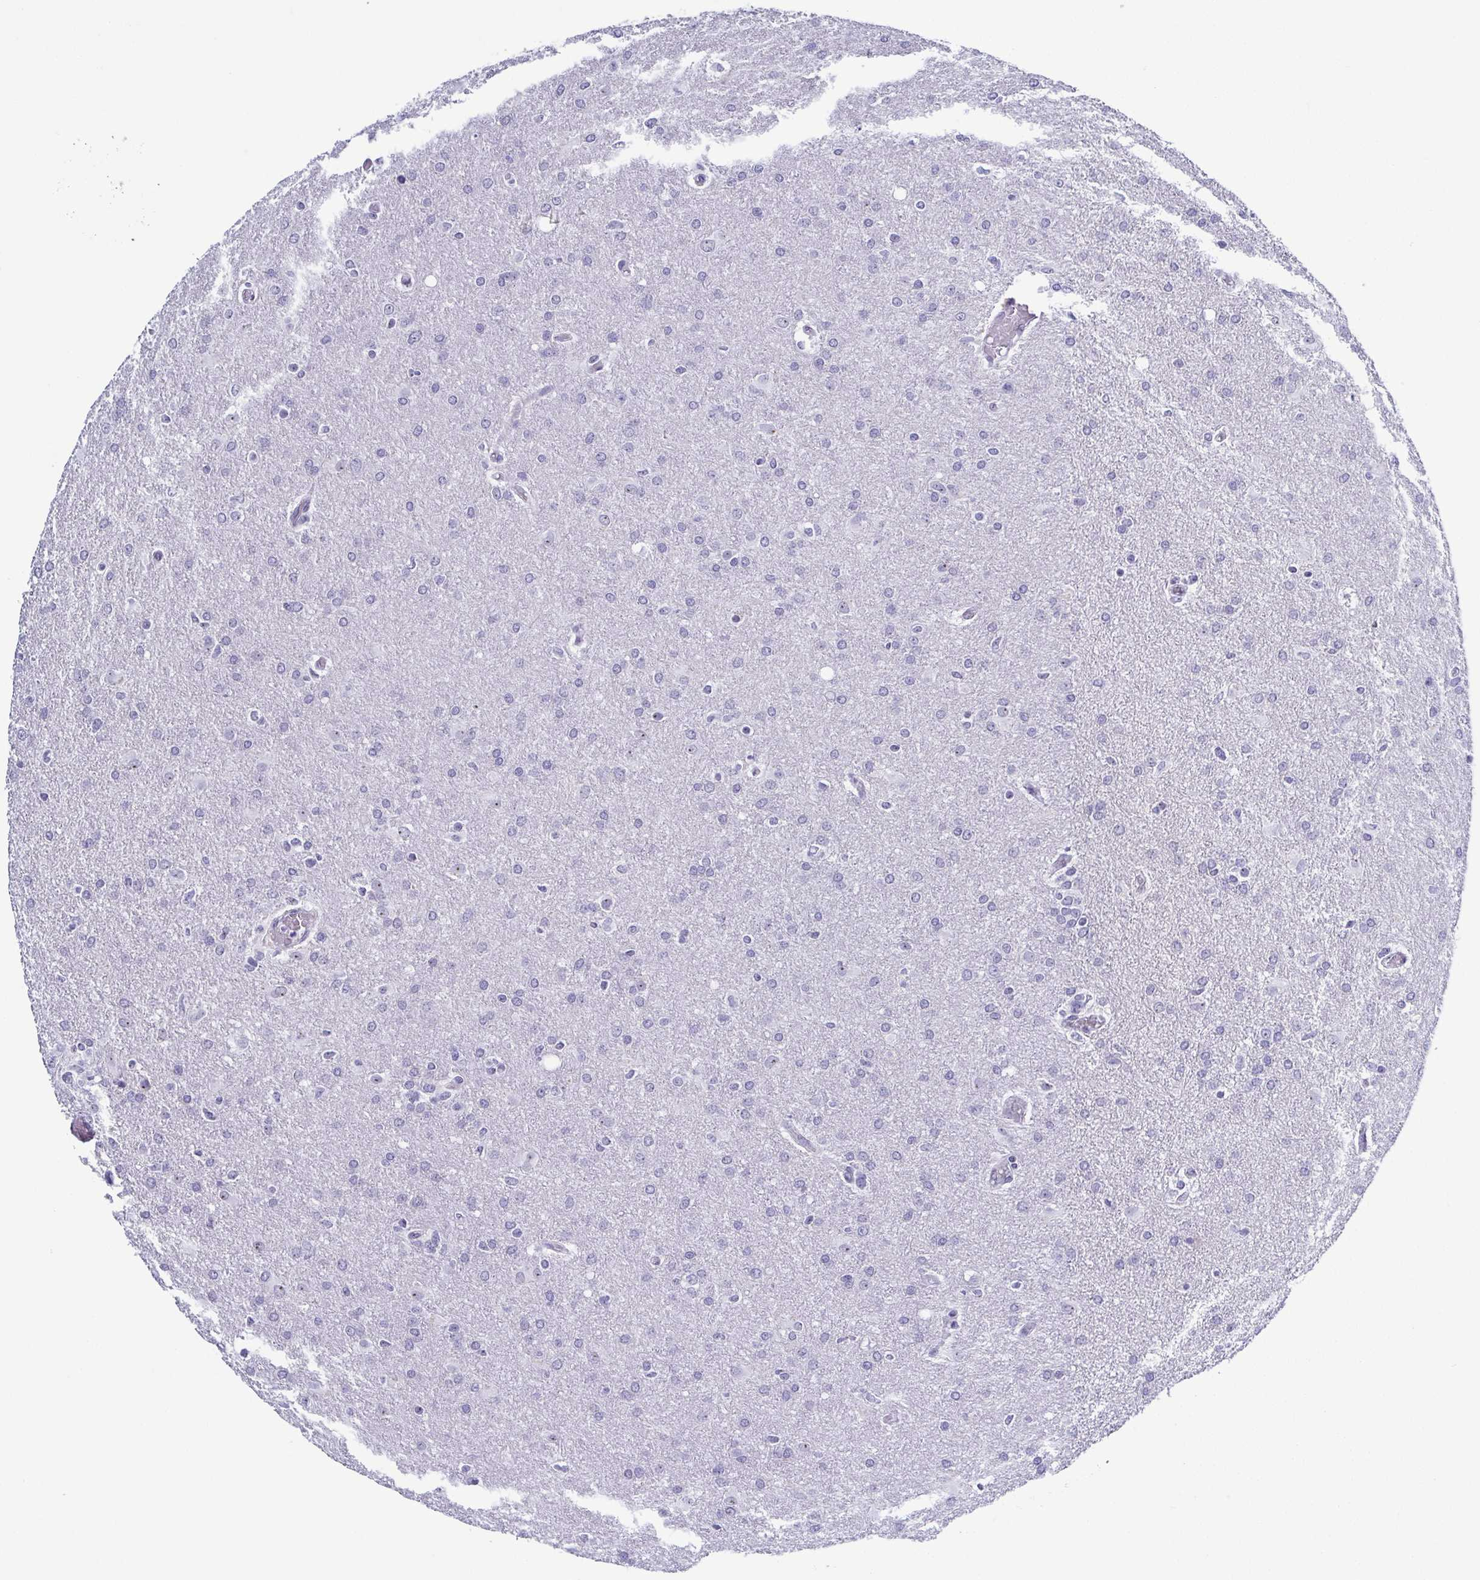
{"staining": {"intensity": "negative", "quantity": "none", "location": "none"}, "tissue": "glioma", "cell_type": "Tumor cells", "image_type": "cancer", "snomed": [{"axis": "morphology", "description": "Glioma, malignant, High grade"}, {"axis": "topography", "description": "Brain"}], "caption": "Tumor cells show no significant protein expression in malignant glioma (high-grade). (DAB immunohistochemistry visualized using brightfield microscopy, high magnification).", "gene": "BZW1", "patient": {"sex": "male", "age": 68}}